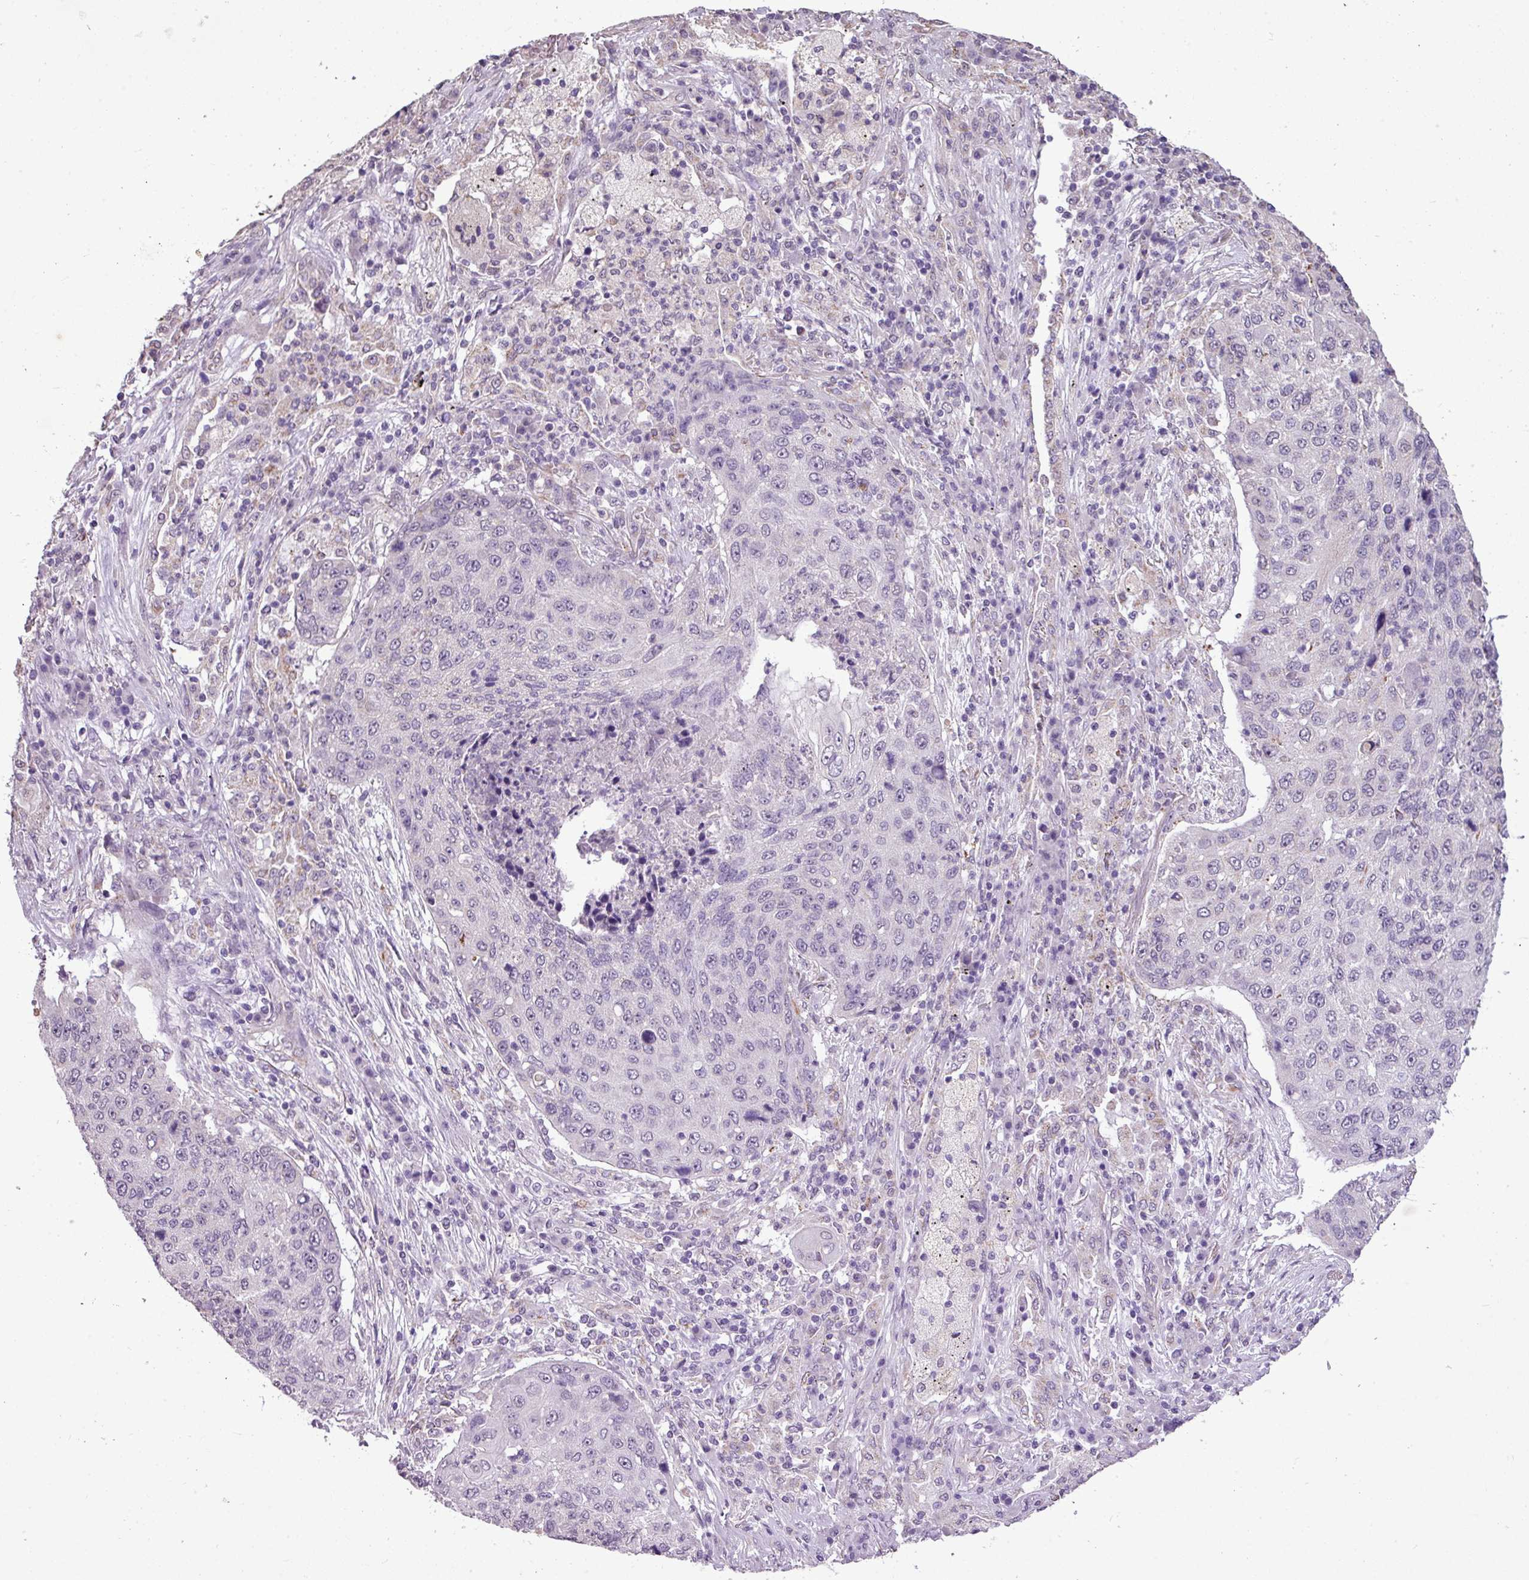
{"staining": {"intensity": "negative", "quantity": "none", "location": "none"}, "tissue": "lung cancer", "cell_type": "Tumor cells", "image_type": "cancer", "snomed": [{"axis": "morphology", "description": "Squamous cell carcinoma, NOS"}, {"axis": "topography", "description": "Lung"}], "caption": "Protein analysis of lung cancer (squamous cell carcinoma) shows no significant expression in tumor cells.", "gene": "ALDH2", "patient": {"sex": "female", "age": 63}}